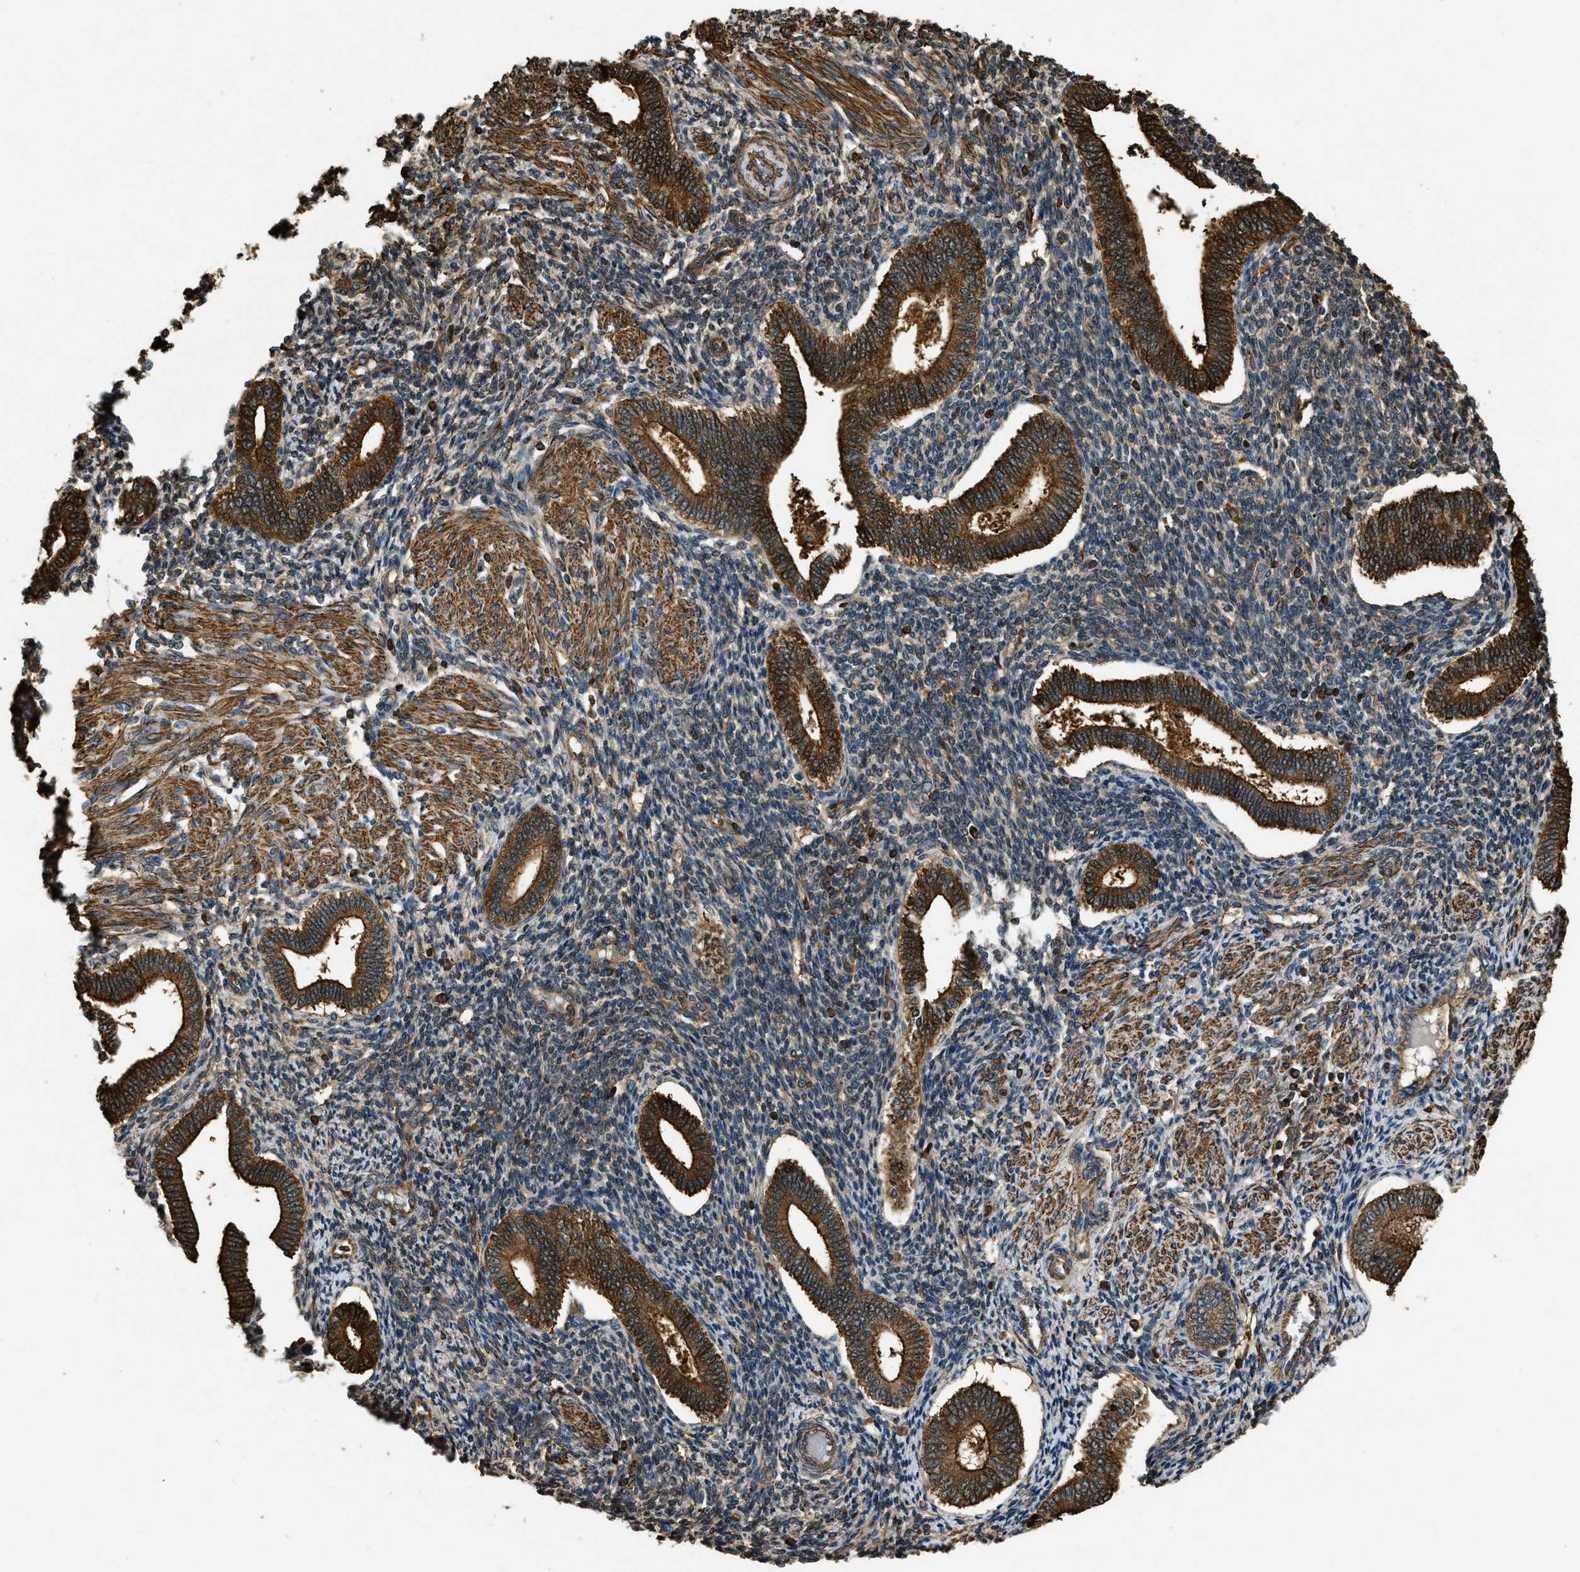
{"staining": {"intensity": "moderate", "quantity": ">75%", "location": "cytoplasmic/membranous"}, "tissue": "endometrium", "cell_type": "Cells in endometrial stroma", "image_type": "normal", "snomed": [{"axis": "morphology", "description": "Normal tissue, NOS"}, {"axis": "topography", "description": "Endometrium"}], "caption": "Protein staining shows moderate cytoplasmic/membranous expression in about >75% of cells in endometrial stroma in benign endometrium.", "gene": "YARS1", "patient": {"sex": "female", "age": 42}}